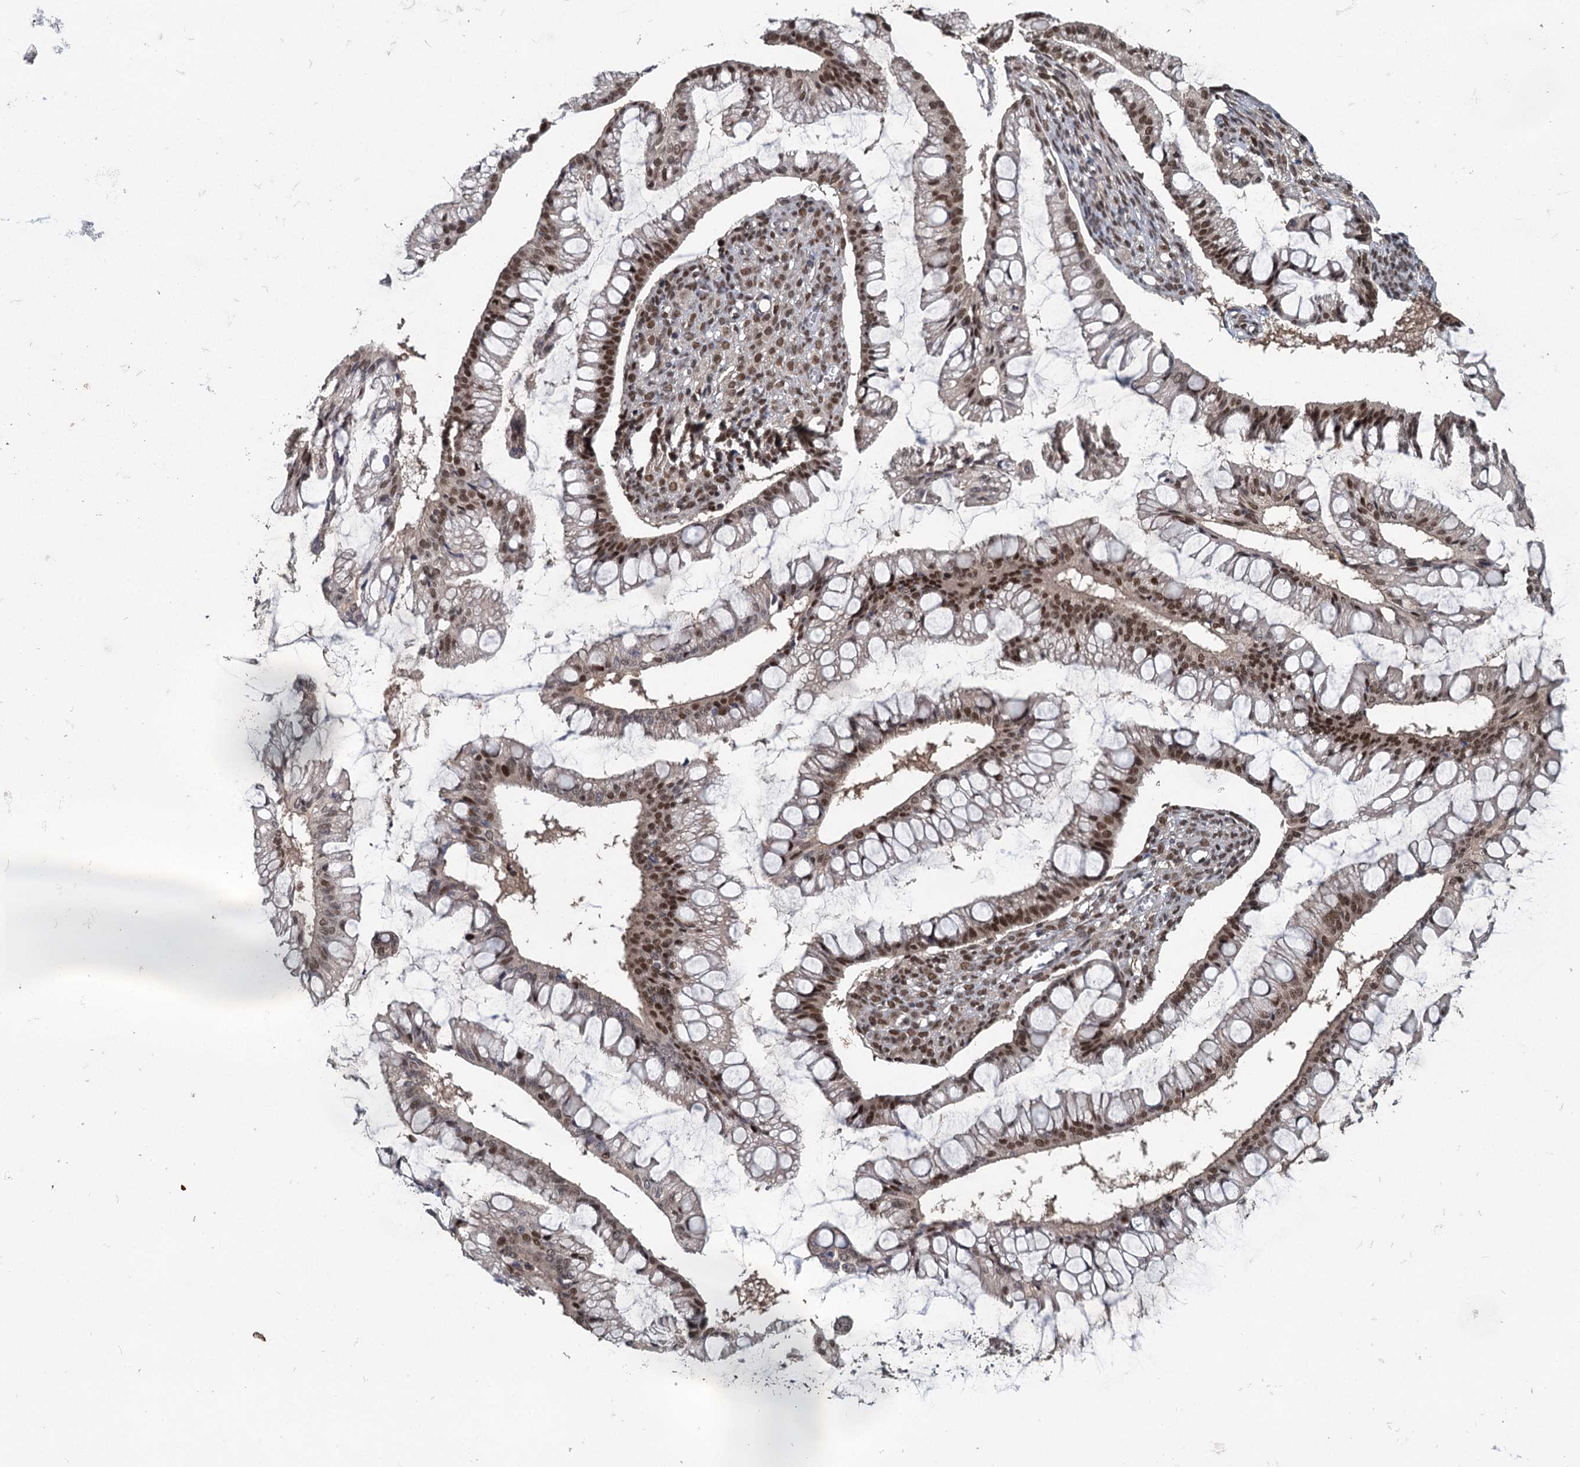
{"staining": {"intensity": "moderate", "quantity": ">75%", "location": "nuclear"}, "tissue": "ovarian cancer", "cell_type": "Tumor cells", "image_type": "cancer", "snomed": [{"axis": "morphology", "description": "Cystadenocarcinoma, mucinous, NOS"}, {"axis": "topography", "description": "Ovary"}], "caption": "This image demonstrates ovarian cancer (mucinous cystadenocarcinoma) stained with IHC to label a protein in brown. The nuclear of tumor cells show moderate positivity for the protein. Nuclei are counter-stained blue.", "gene": "MYG1", "patient": {"sex": "female", "age": 73}}